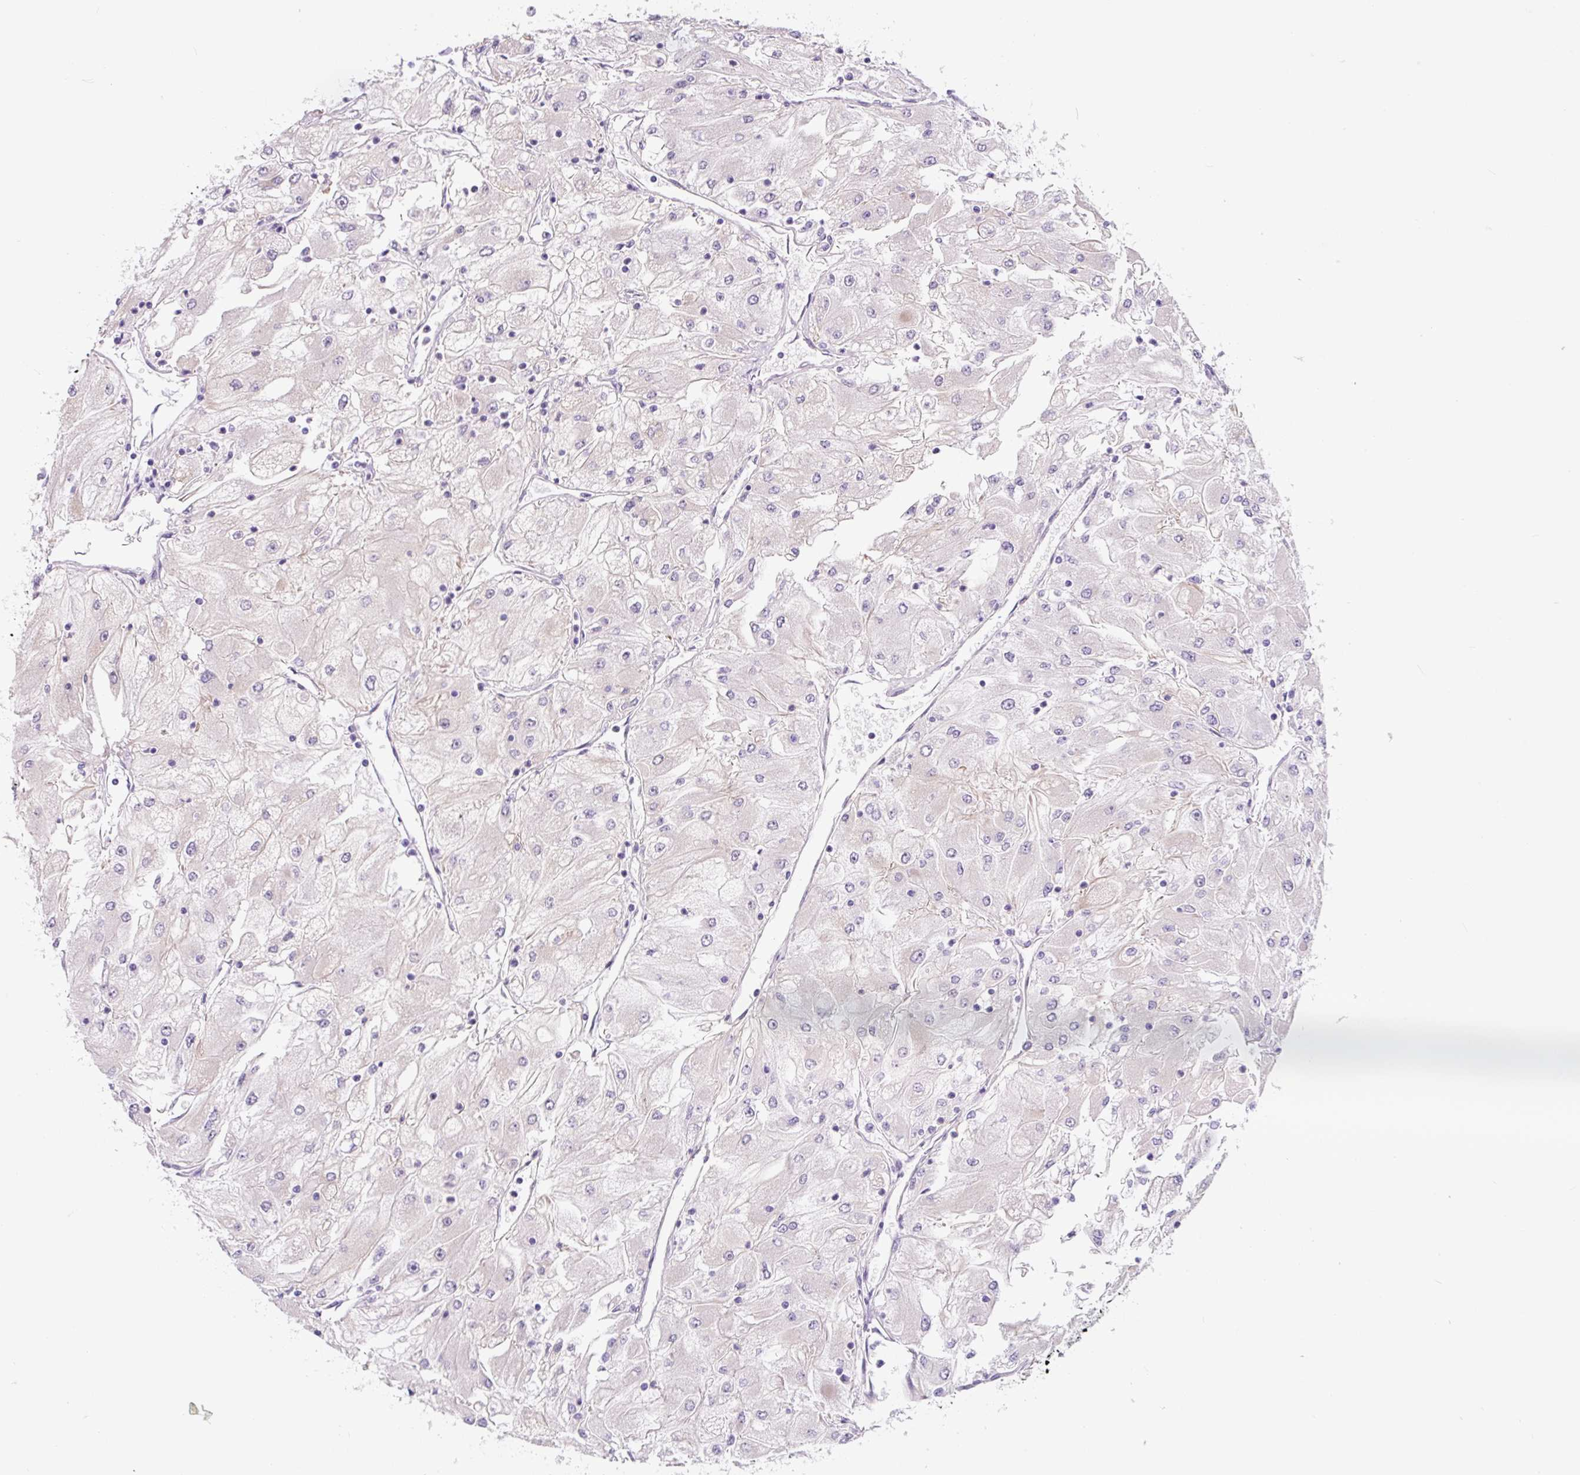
{"staining": {"intensity": "negative", "quantity": "none", "location": "none"}, "tissue": "renal cancer", "cell_type": "Tumor cells", "image_type": "cancer", "snomed": [{"axis": "morphology", "description": "Adenocarcinoma, NOS"}, {"axis": "topography", "description": "Kidney"}], "caption": "Protein analysis of renal cancer displays no significant positivity in tumor cells. (DAB immunohistochemistry (IHC), high magnification).", "gene": "CCL25", "patient": {"sex": "male", "age": 80}}